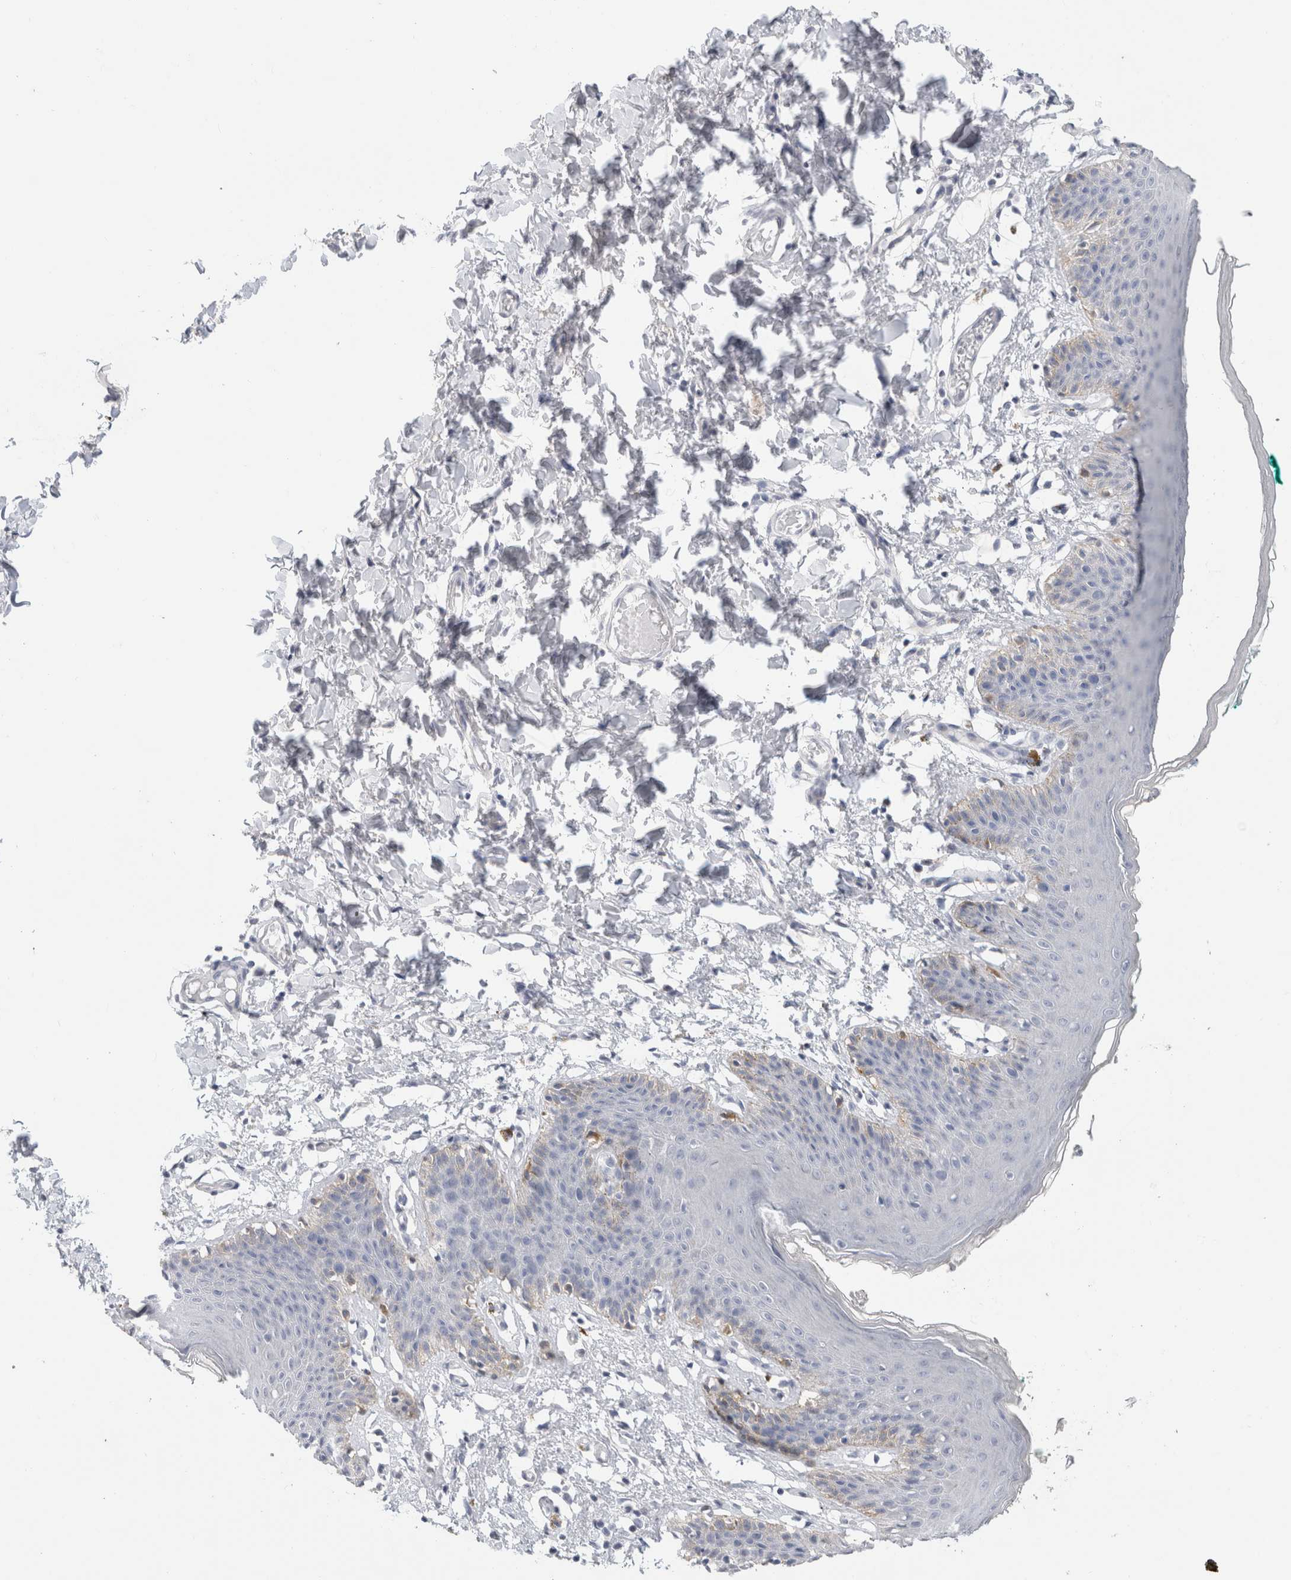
{"staining": {"intensity": "weak", "quantity": "<25%", "location": "cytoplasmic/membranous"}, "tissue": "skin", "cell_type": "Epidermal cells", "image_type": "normal", "snomed": [{"axis": "morphology", "description": "Normal tissue, NOS"}, {"axis": "topography", "description": "Vulva"}], "caption": "Photomicrograph shows no protein staining in epidermal cells of benign skin.", "gene": "BCAN", "patient": {"sex": "female", "age": 66}}